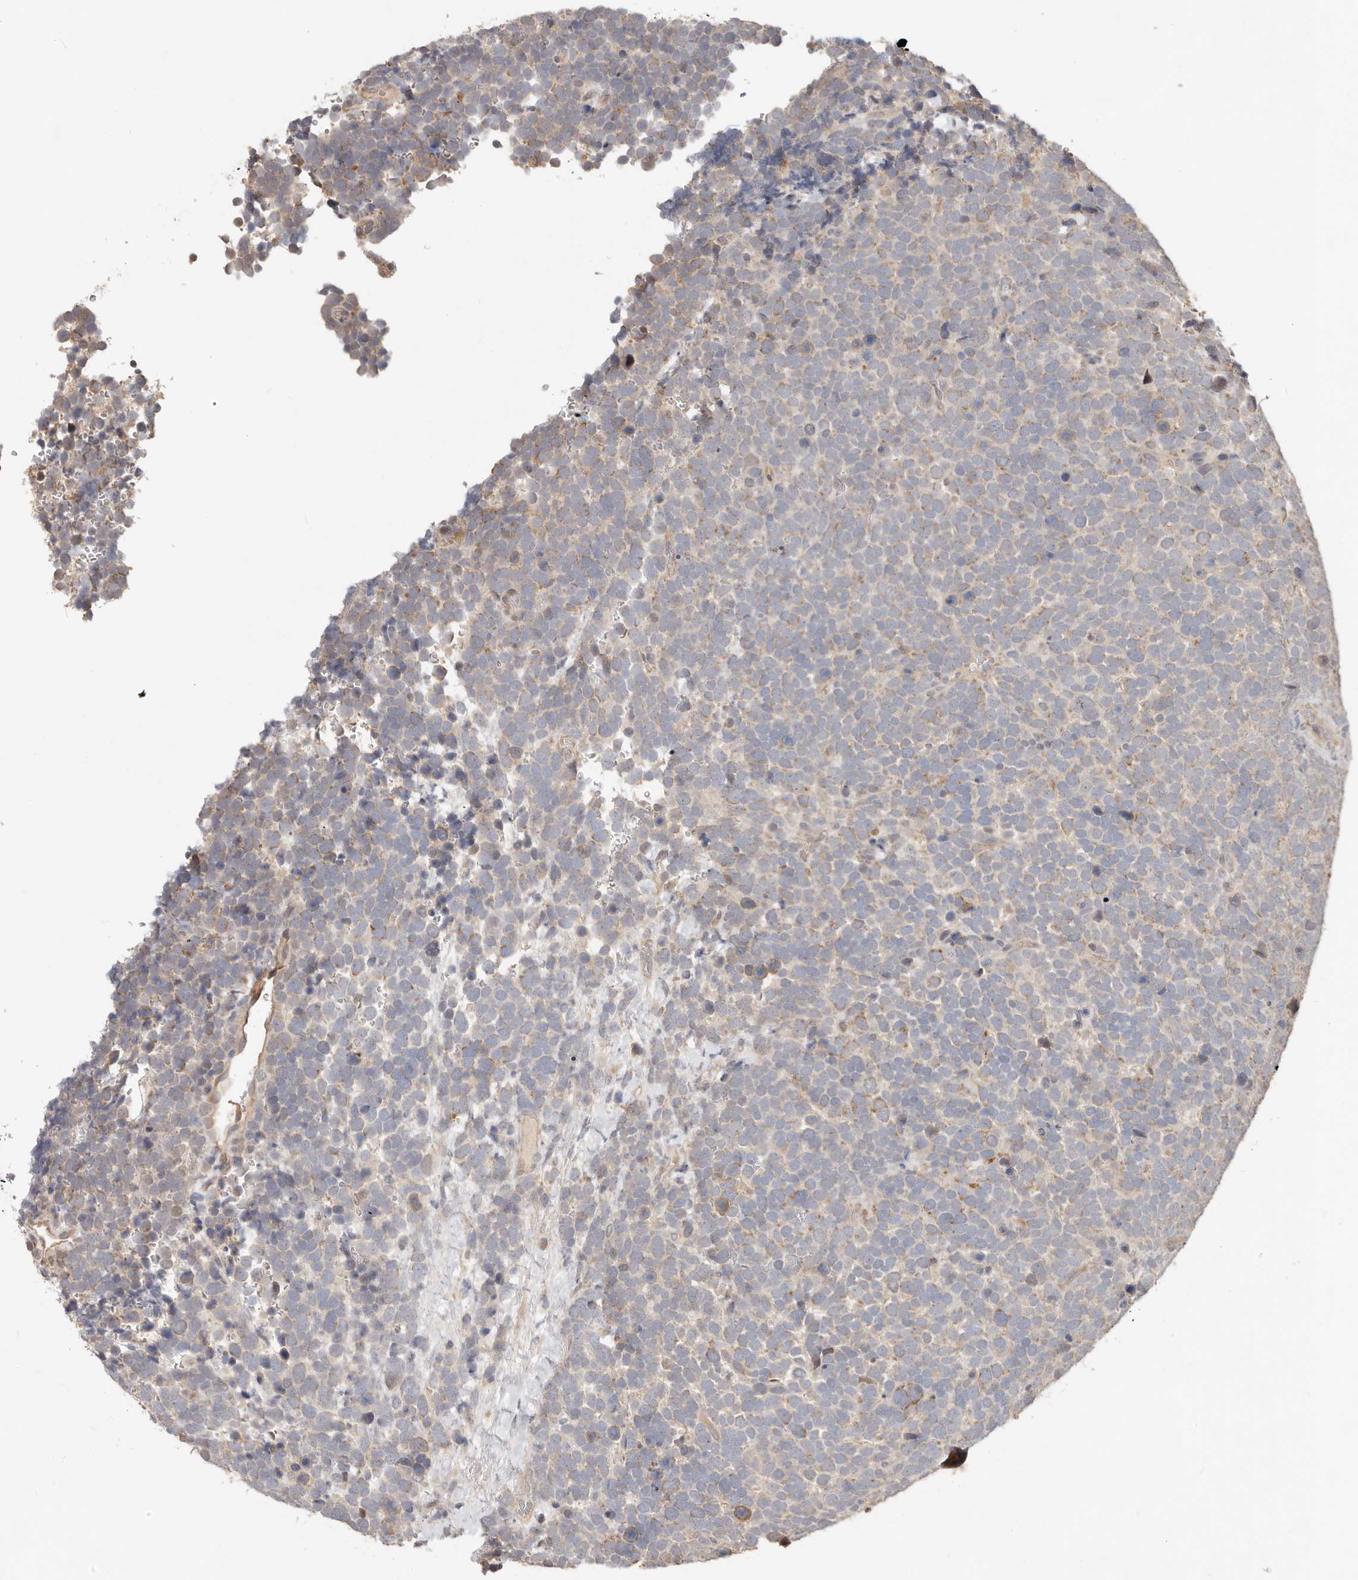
{"staining": {"intensity": "weak", "quantity": ">75%", "location": "cytoplasmic/membranous"}, "tissue": "urothelial cancer", "cell_type": "Tumor cells", "image_type": "cancer", "snomed": [{"axis": "morphology", "description": "Urothelial carcinoma, High grade"}, {"axis": "topography", "description": "Urinary bladder"}], "caption": "Weak cytoplasmic/membranous positivity is appreciated in about >75% of tumor cells in urothelial carcinoma (high-grade).", "gene": "MTFR2", "patient": {"sex": "female", "age": 82}}